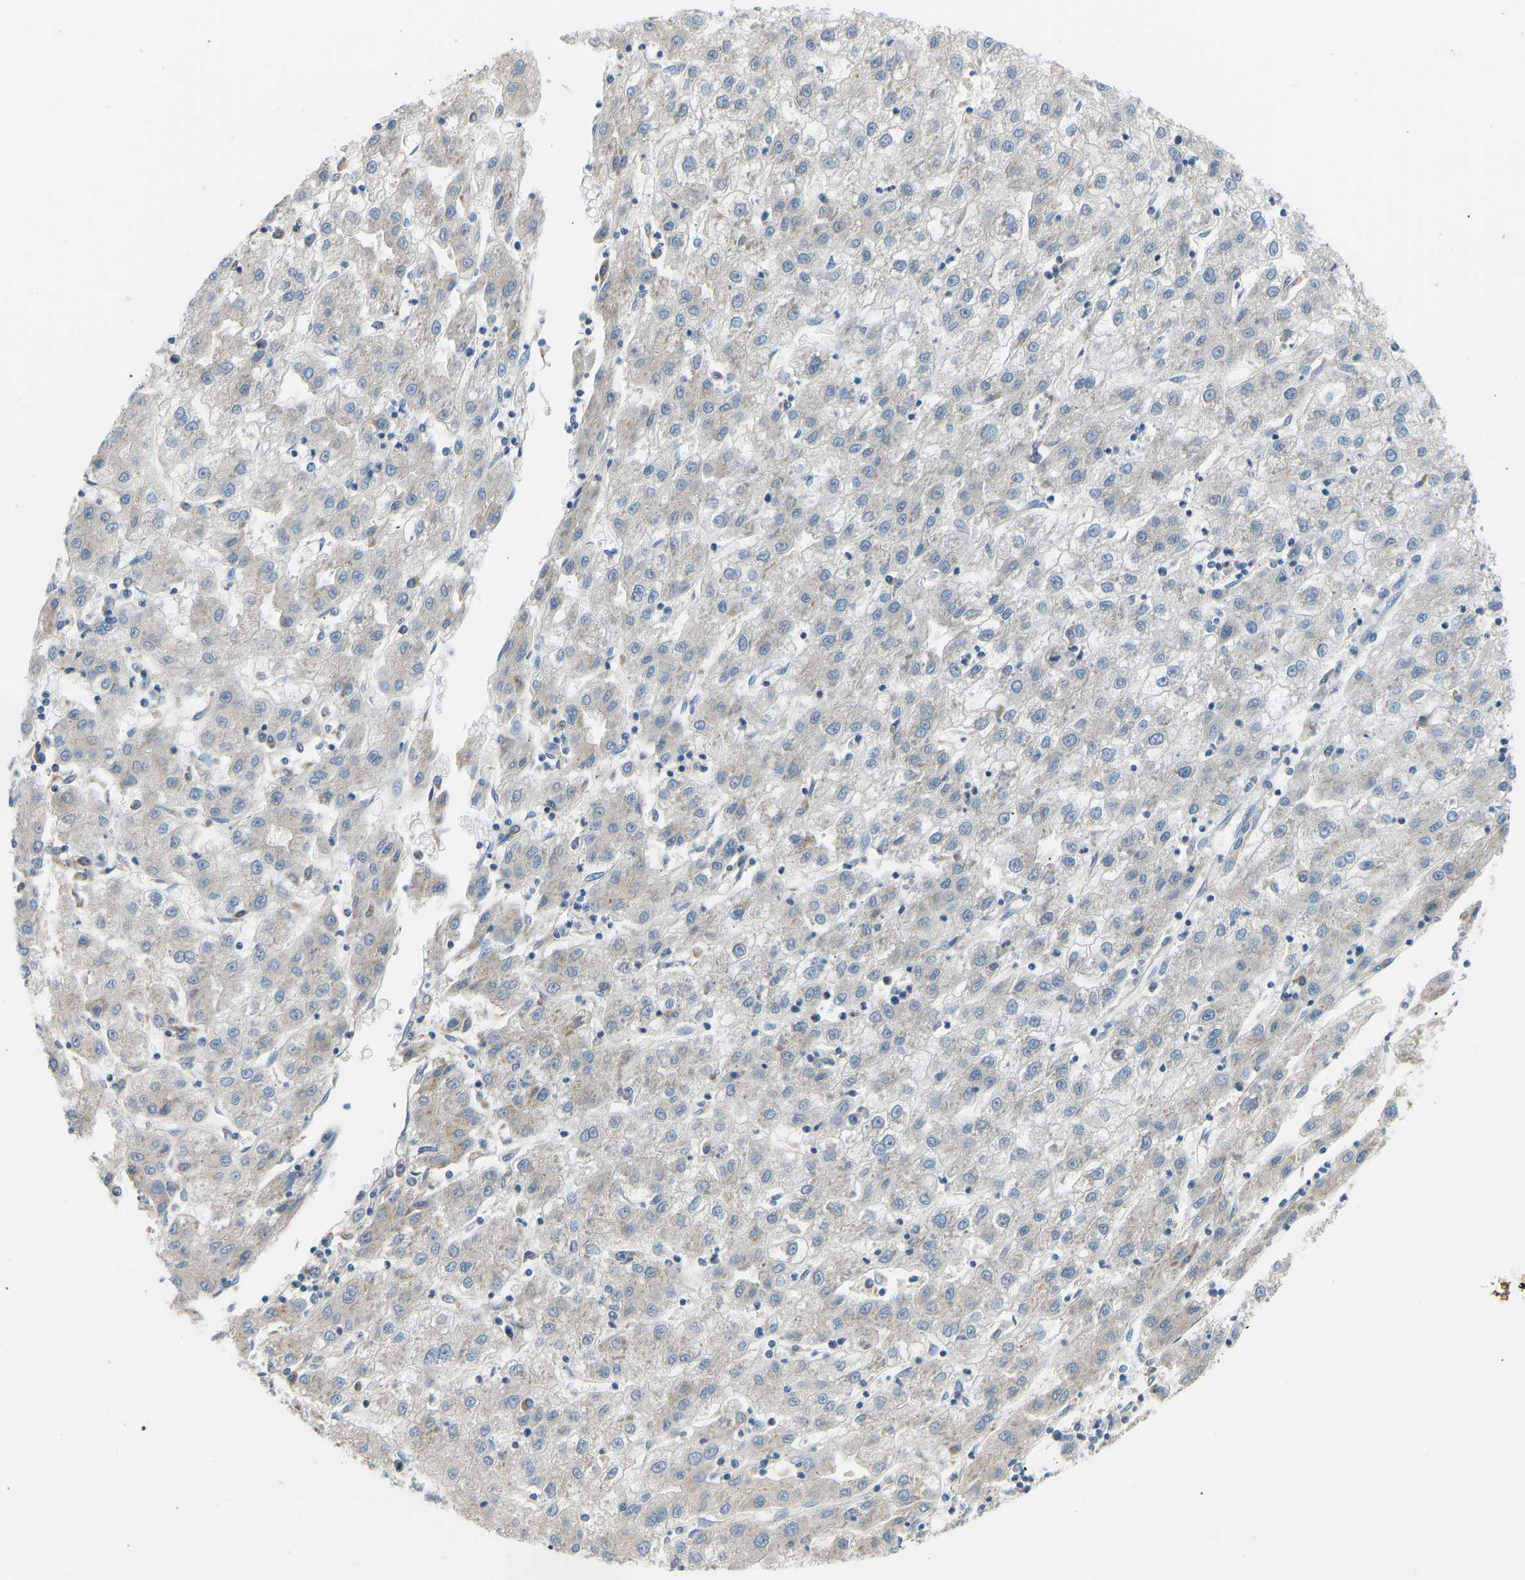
{"staining": {"intensity": "weak", "quantity": "<25%", "location": "cytoplasmic/membranous"}, "tissue": "liver cancer", "cell_type": "Tumor cells", "image_type": "cancer", "snomed": [{"axis": "morphology", "description": "Carcinoma, Hepatocellular, NOS"}, {"axis": "topography", "description": "Liver"}], "caption": "High magnification brightfield microscopy of hepatocellular carcinoma (liver) stained with DAB (brown) and counterstained with hematoxylin (blue): tumor cells show no significant expression. (DAB IHC visualized using brightfield microscopy, high magnification).", "gene": "COL15A1", "patient": {"sex": "male", "age": 72}}